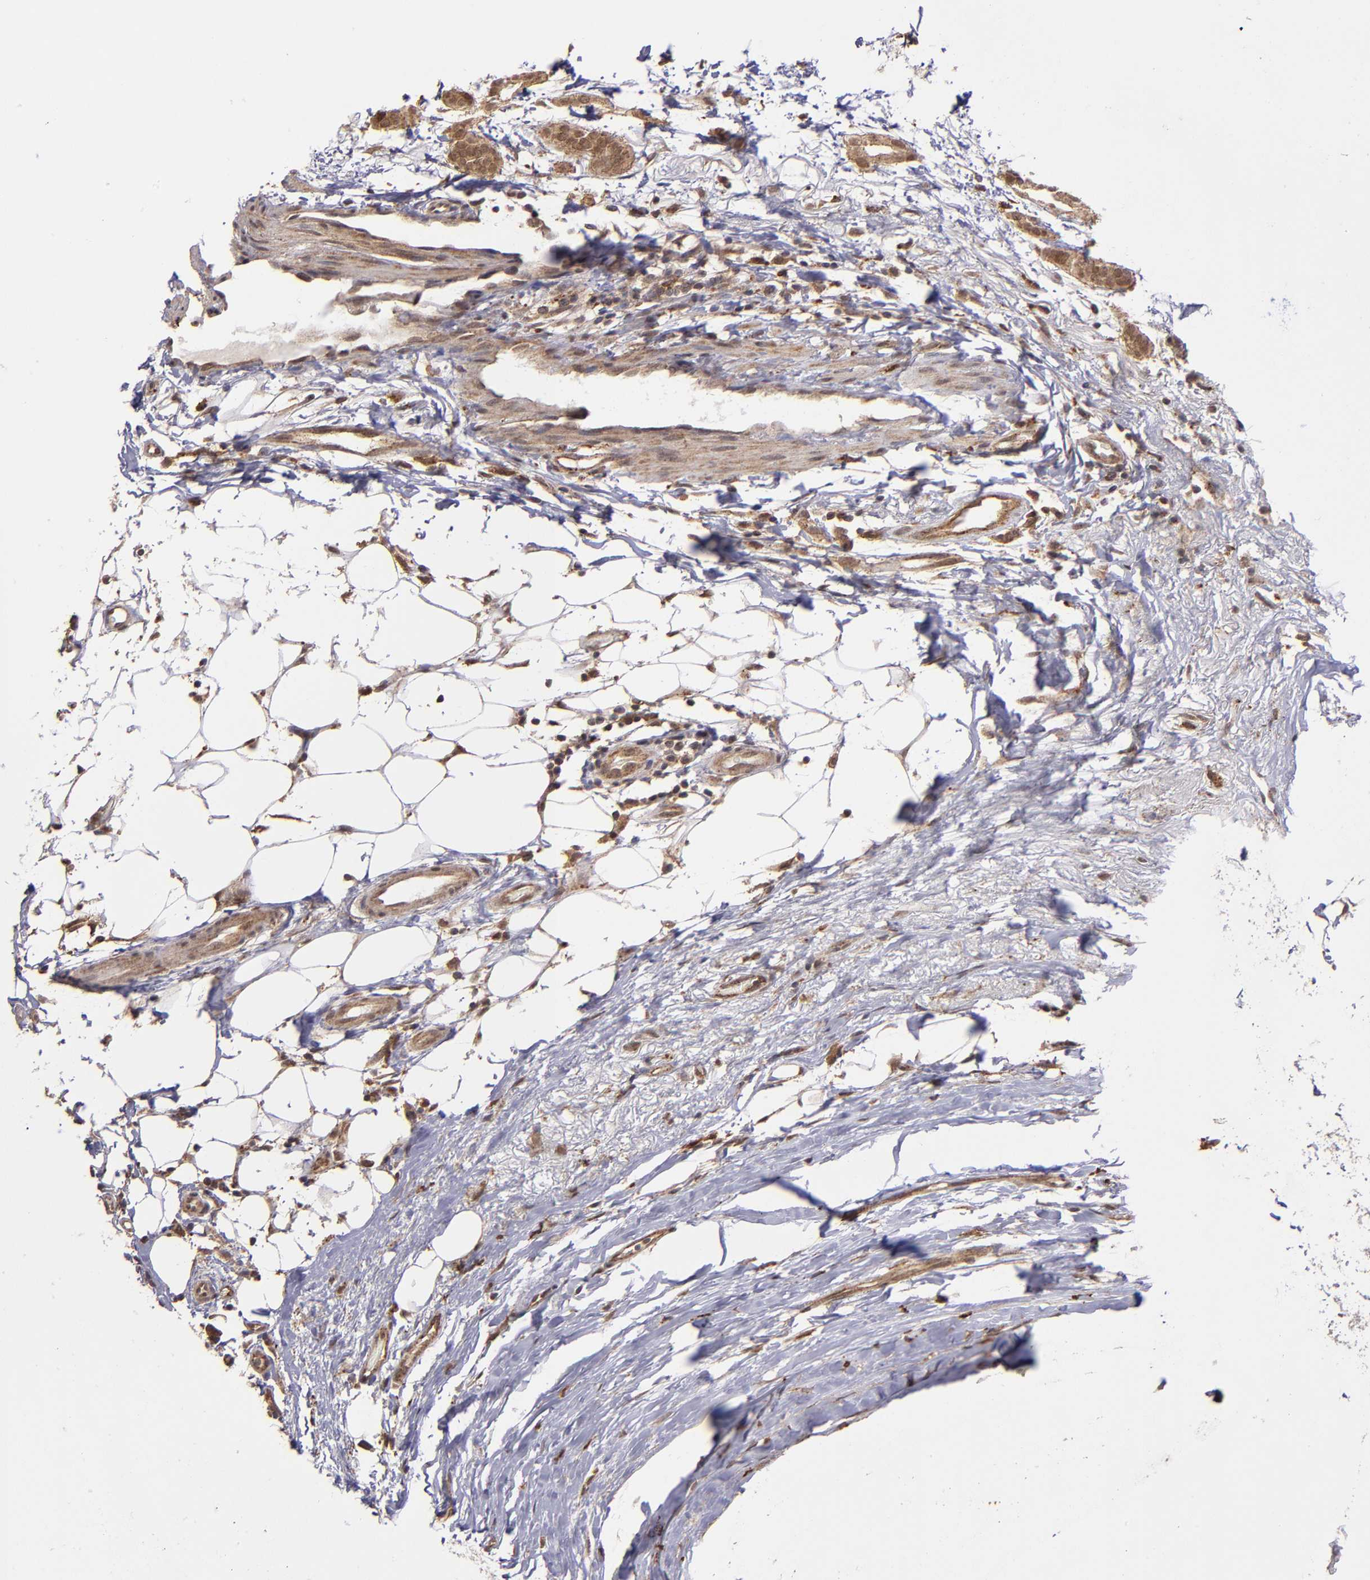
{"staining": {"intensity": "moderate", "quantity": ">75%", "location": "cytoplasmic/membranous,nuclear"}, "tissue": "breast cancer", "cell_type": "Tumor cells", "image_type": "cancer", "snomed": [{"axis": "morphology", "description": "Duct carcinoma"}, {"axis": "topography", "description": "Breast"}], "caption": "Immunohistochemistry (IHC) histopathology image of neoplastic tissue: human breast invasive ductal carcinoma stained using immunohistochemistry (IHC) displays medium levels of moderate protein expression localized specifically in the cytoplasmic/membranous and nuclear of tumor cells, appearing as a cytoplasmic/membranous and nuclear brown color.", "gene": "SIPA1L1", "patient": {"sex": "female", "age": 54}}